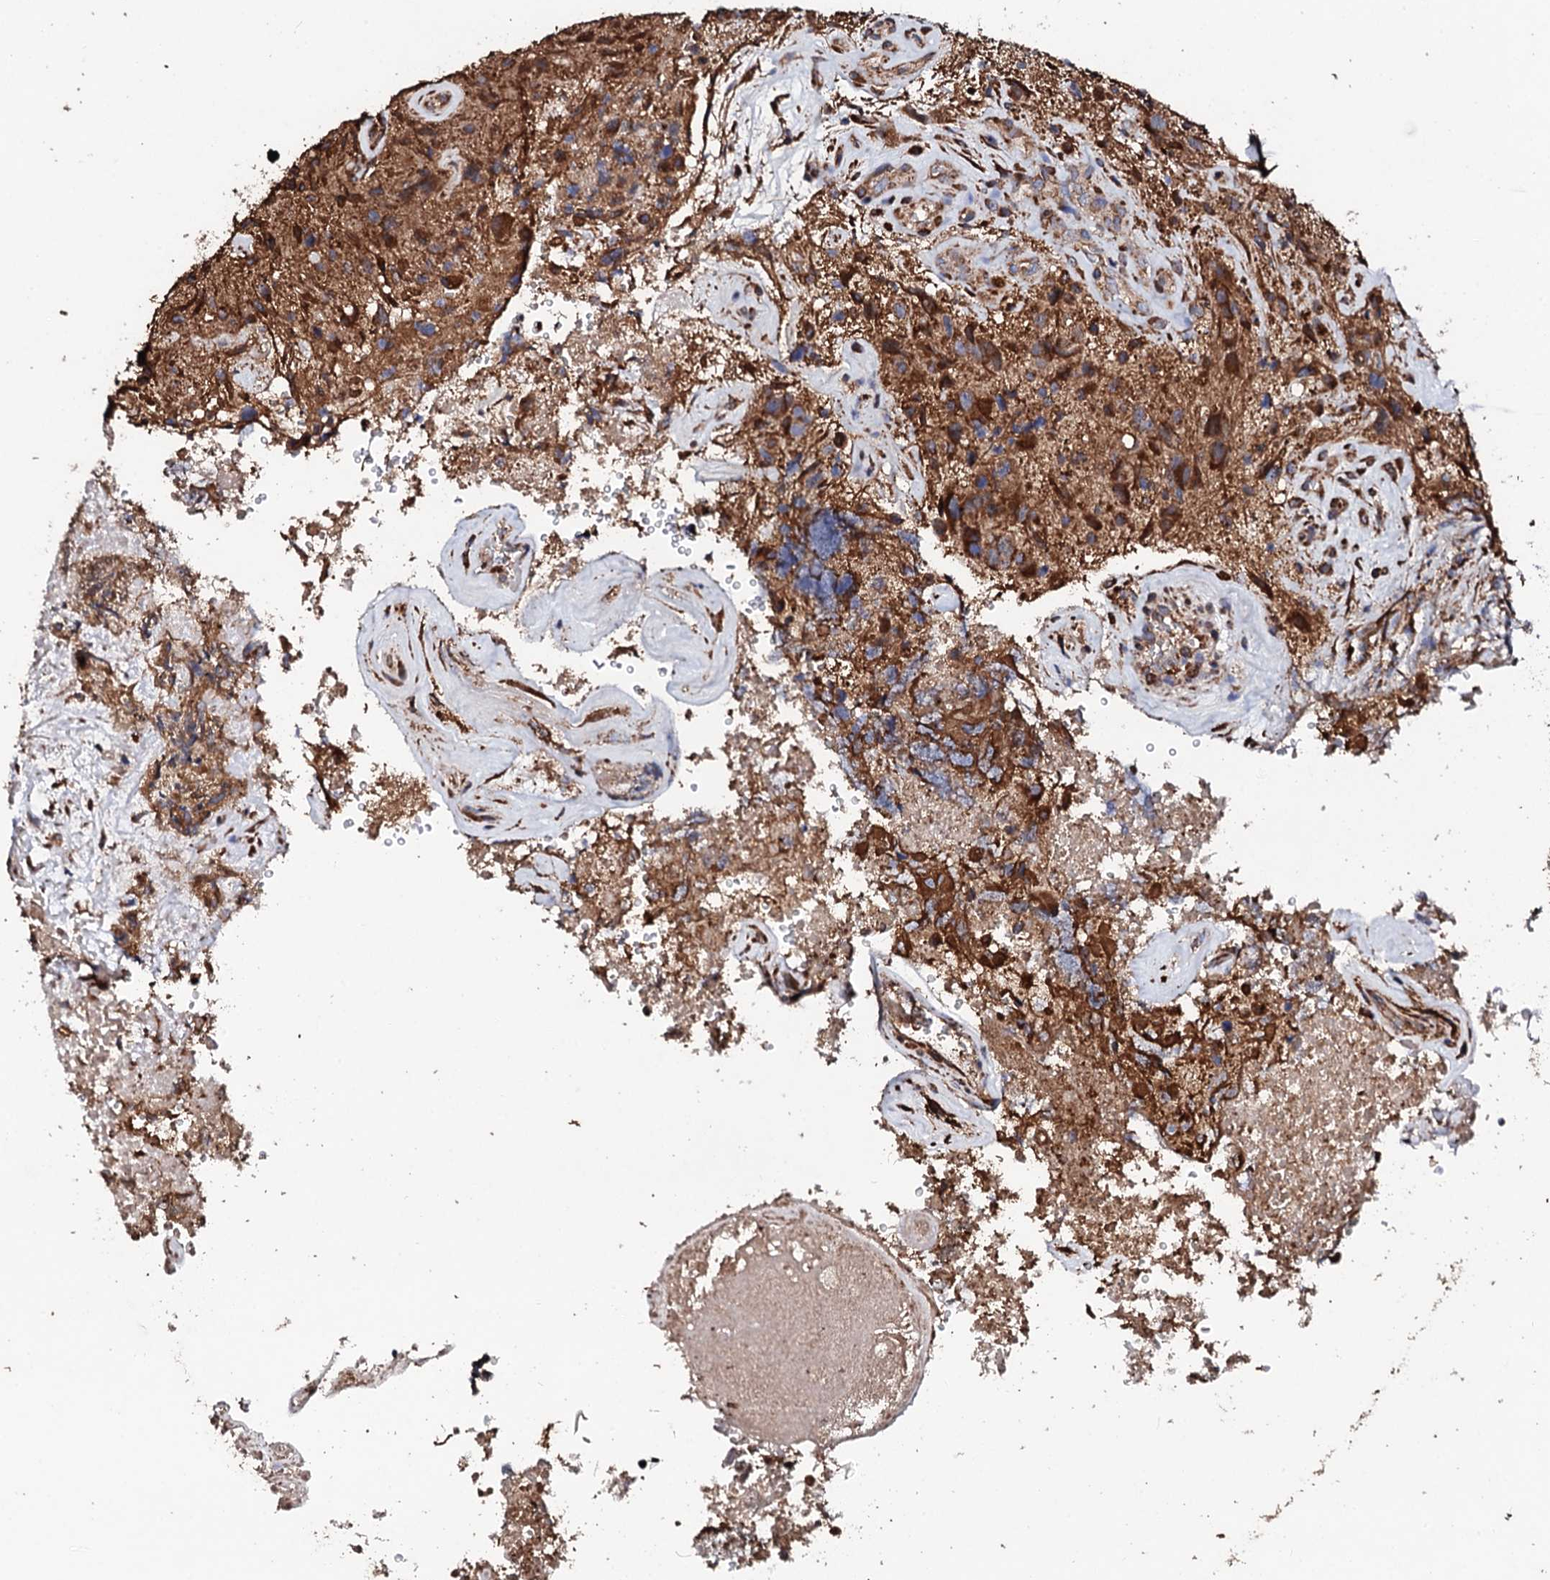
{"staining": {"intensity": "strong", "quantity": ">75%", "location": "cytoplasmic/membranous"}, "tissue": "glioma", "cell_type": "Tumor cells", "image_type": "cancer", "snomed": [{"axis": "morphology", "description": "Glioma, malignant, High grade"}, {"axis": "topography", "description": "Brain"}], "caption": "Immunohistochemistry of high-grade glioma (malignant) exhibits high levels of strong cytoplasmic/membranous expression in approximately >75% of tumor cells.", "gene": "CKAP5", "patient": {"sex": "male", "age": 69}}